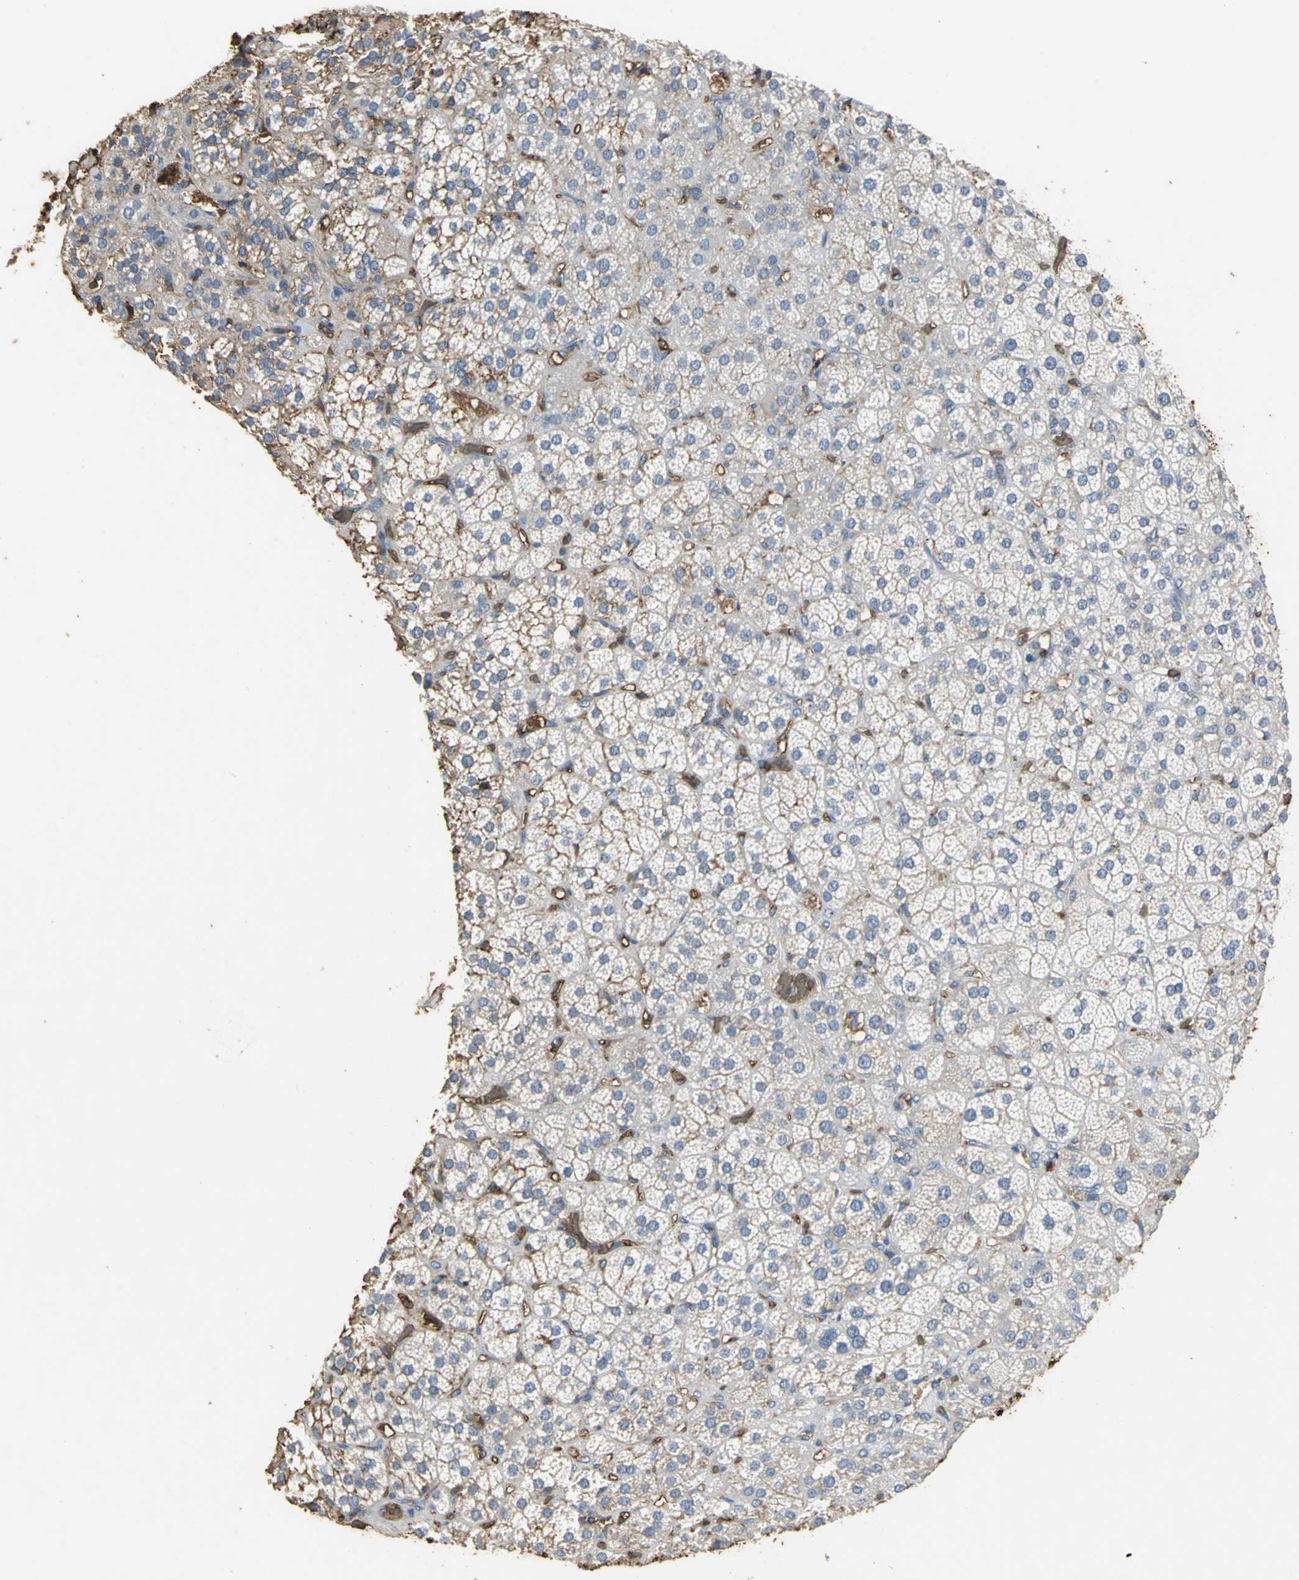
{"staining": {"intensity": "weak", "quantity": "25%-75%", "location": "cytoplasmic/membranous"}, "tissue": "adrenal gland", "cell_type": "Glandular cells", "image_type": "normal", "snomed": [{"axis": "morphology", "description": "Normal tissue, NOS"}, {"axis": "topography", "description": "Adrenal gland"}], "caption": "Approximately 25%-75% of glandular cells in normal human adrenal gland exhibit weak cytoplasmic/membranous protein expression as visualized by brown immunohistochemical staining.", "gene": "TREM1", "patient": {"sex": "female", "age": 71}}